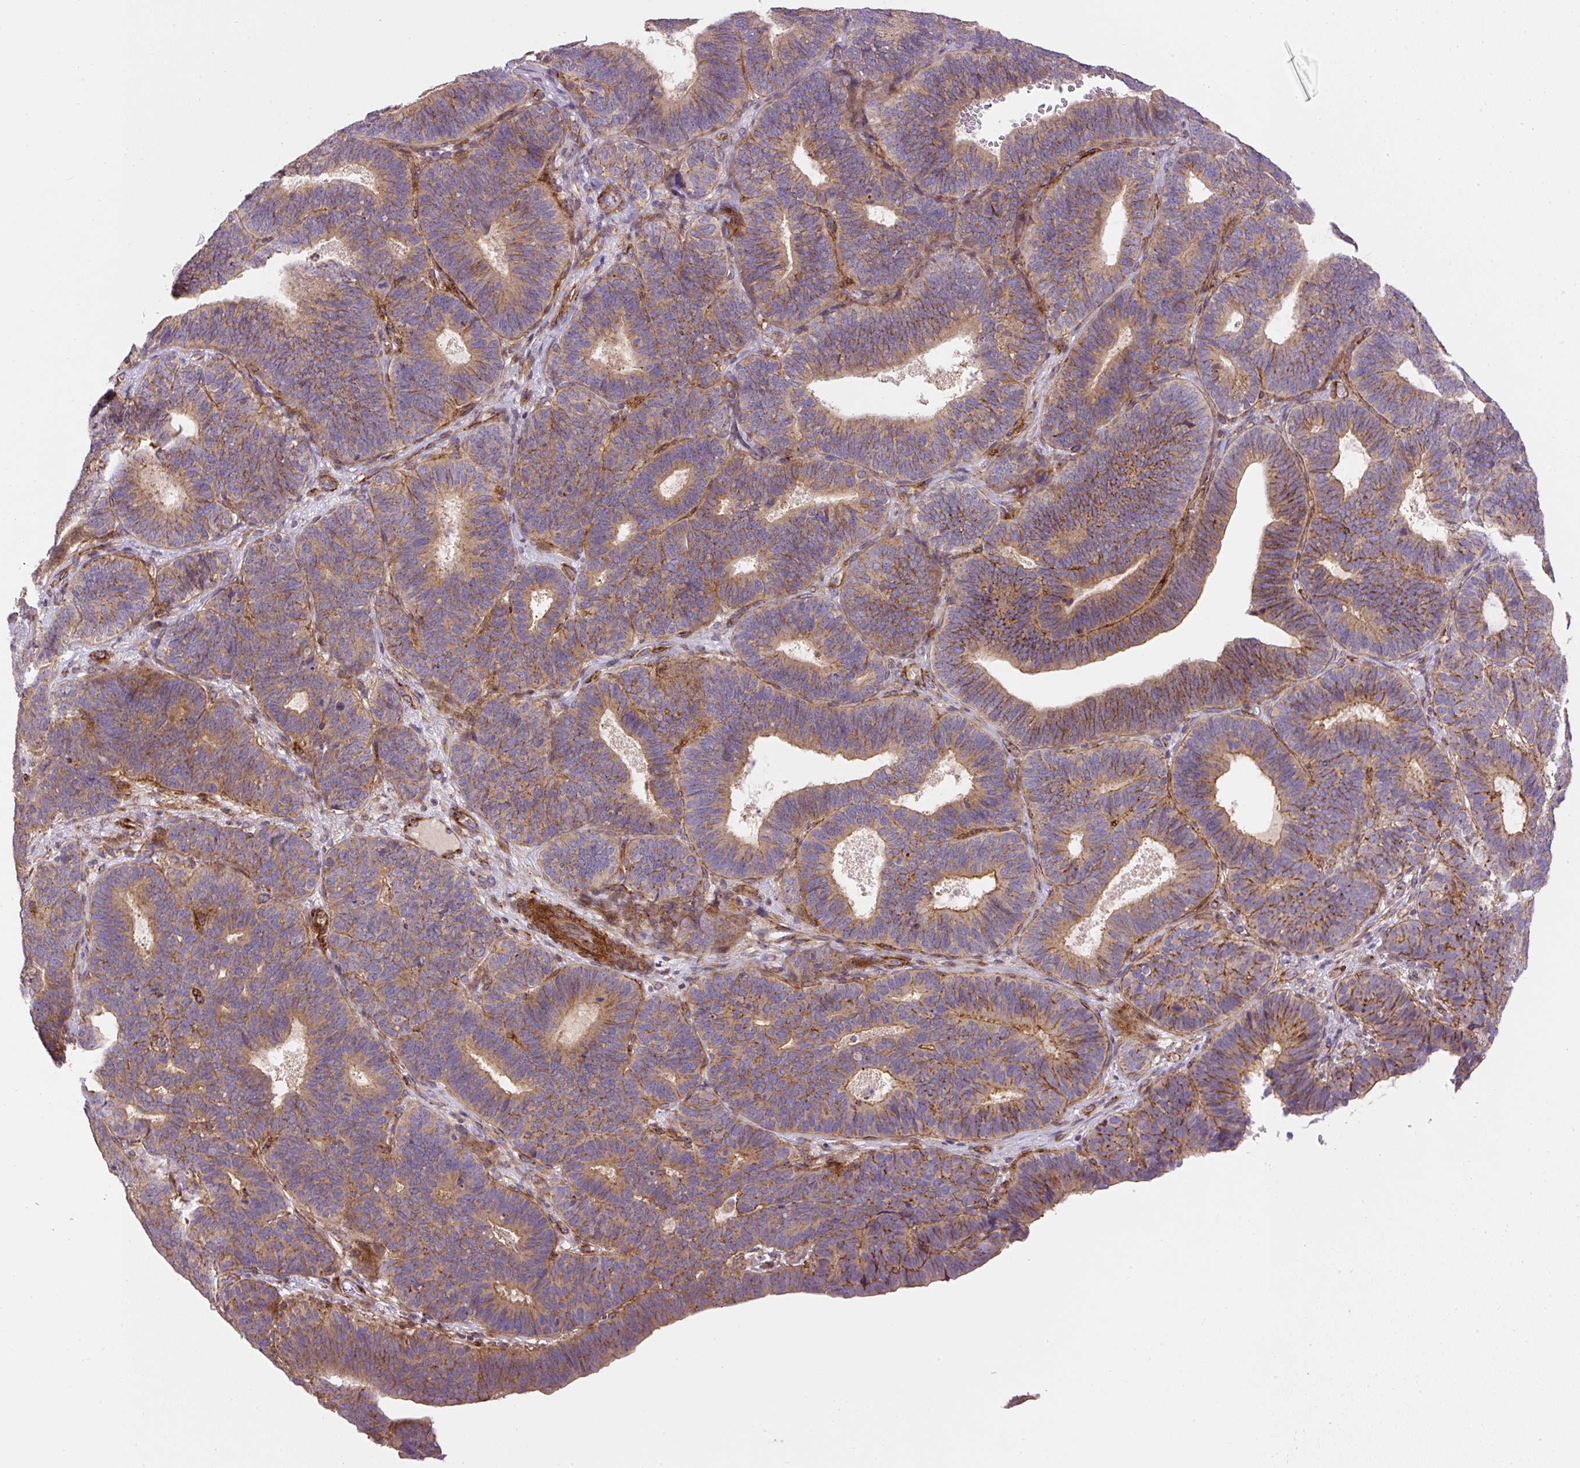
{"staining": {"intensity": "moderate", "quantity": ">75%", "location": "cytoplasmic/membranous"}, "tissue": "endometrial cancer", "cell_type": "Tumor cells", "image_type": "cancer", "snomed": [{"axis": "morphology", "description": "Adenocarcinoma, NOS"}, {"axis": "topography", "description": "Endometrium"}], "caption": "Endometrial adenocarcinoma was stained to show a protein in brown. There is medium levels of moderate cytoplasmic/membranous expression in about >75% of tumor cells.", "gene": "RNF170", "patient": {"sex": "female", "age": 70}}